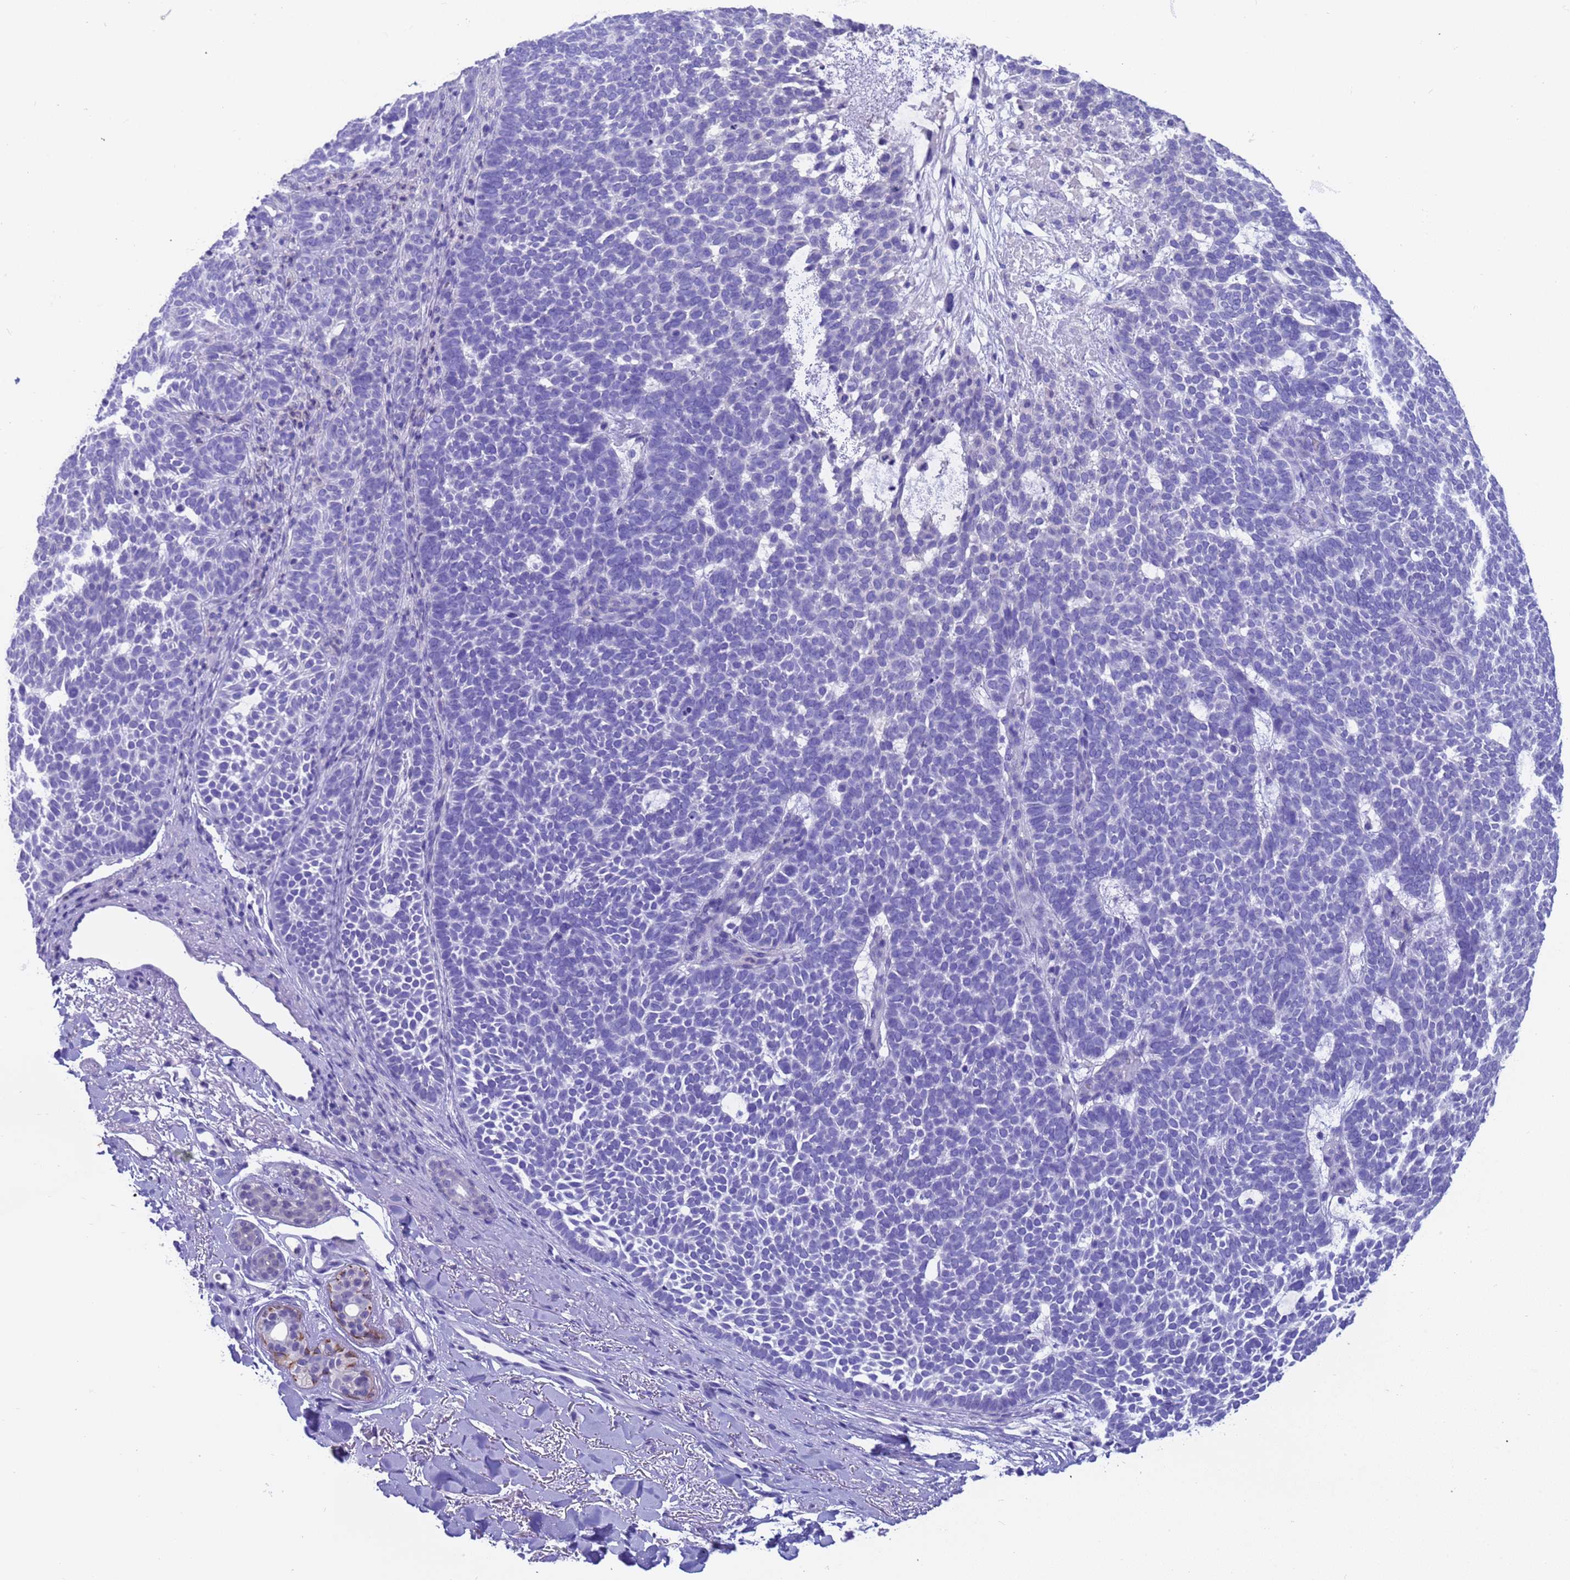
{"staining": {"intensity": "negative", "quantity": "none", "location": "none"}, "tissue": "skin cancer", "cell_type": "Tumor cells", "image_type": "cancer", "snomed": [{"axis": "morphology", "description": "Basal cell carcinoma"}, {"axis": "topography", "description": "Skin"}], "caption": "Protein analysis of skin cancer demonstrates no significant expression in tumor cells.", "gene": "USP38", "patient": {"sex": "female", "age": 77}}